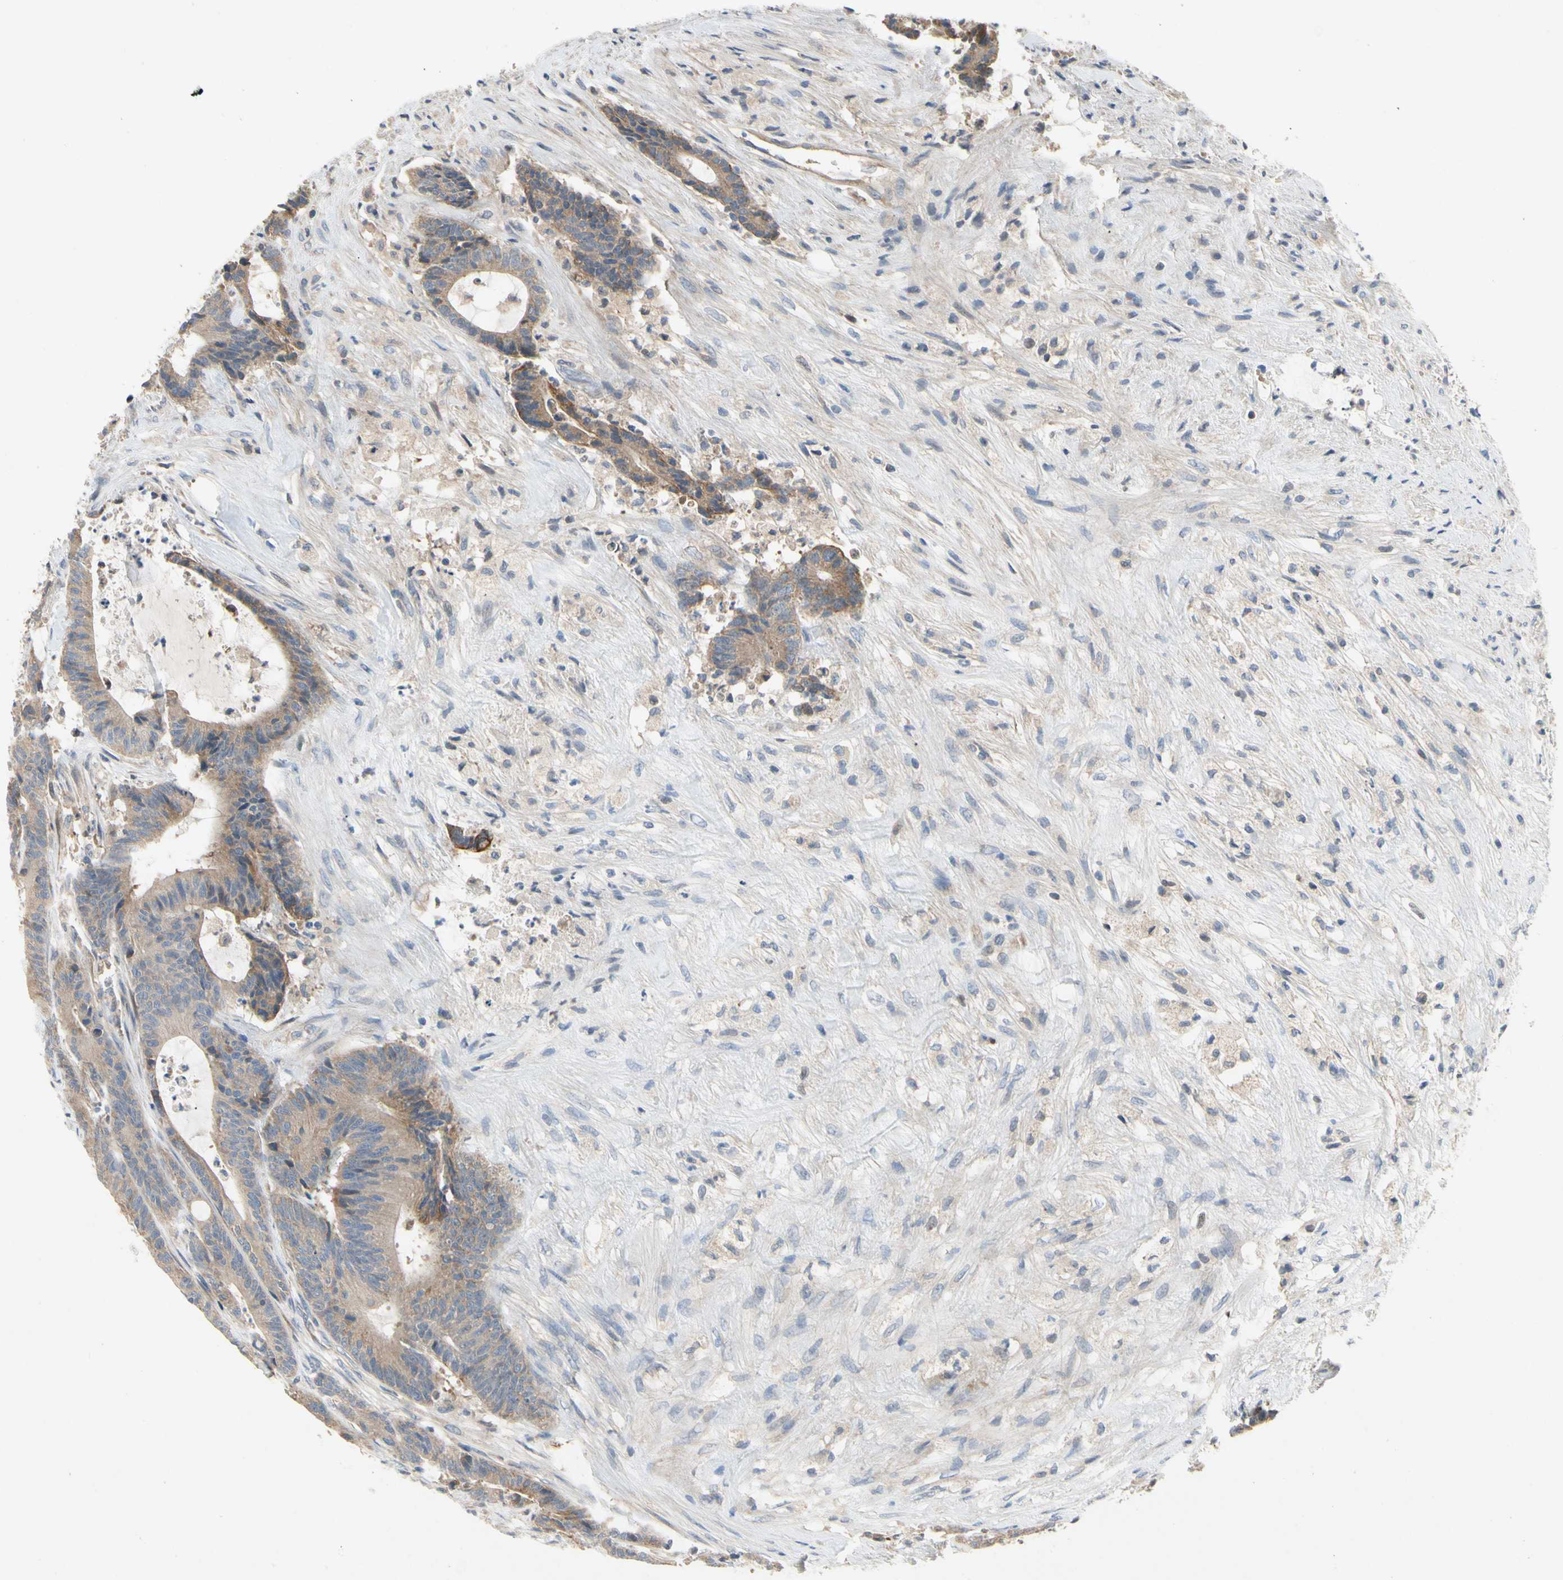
{"staining": {"intensity": "moderate", "quantity": ">75%", "location": "cytoplasmic/membranous"}, "tissue": "colorectal cancer", "cell_type": "Tumor cells", "image_type": "cancer", "snomed": [{"axis": "morphology", "description": "Adenocarcinoma, NOS"}, {"axis": "topography", "description": "Colon"}], "caption": "A micrograph showing moderate cytoplasmic/membranous positivity in about >75% of tumor cells in adenocarcinoma (colorectal), as visualized by brown immunohistochemical staining.", "gene": "KLHDC8B", "patient": {"sex": "female", "age": 84}}